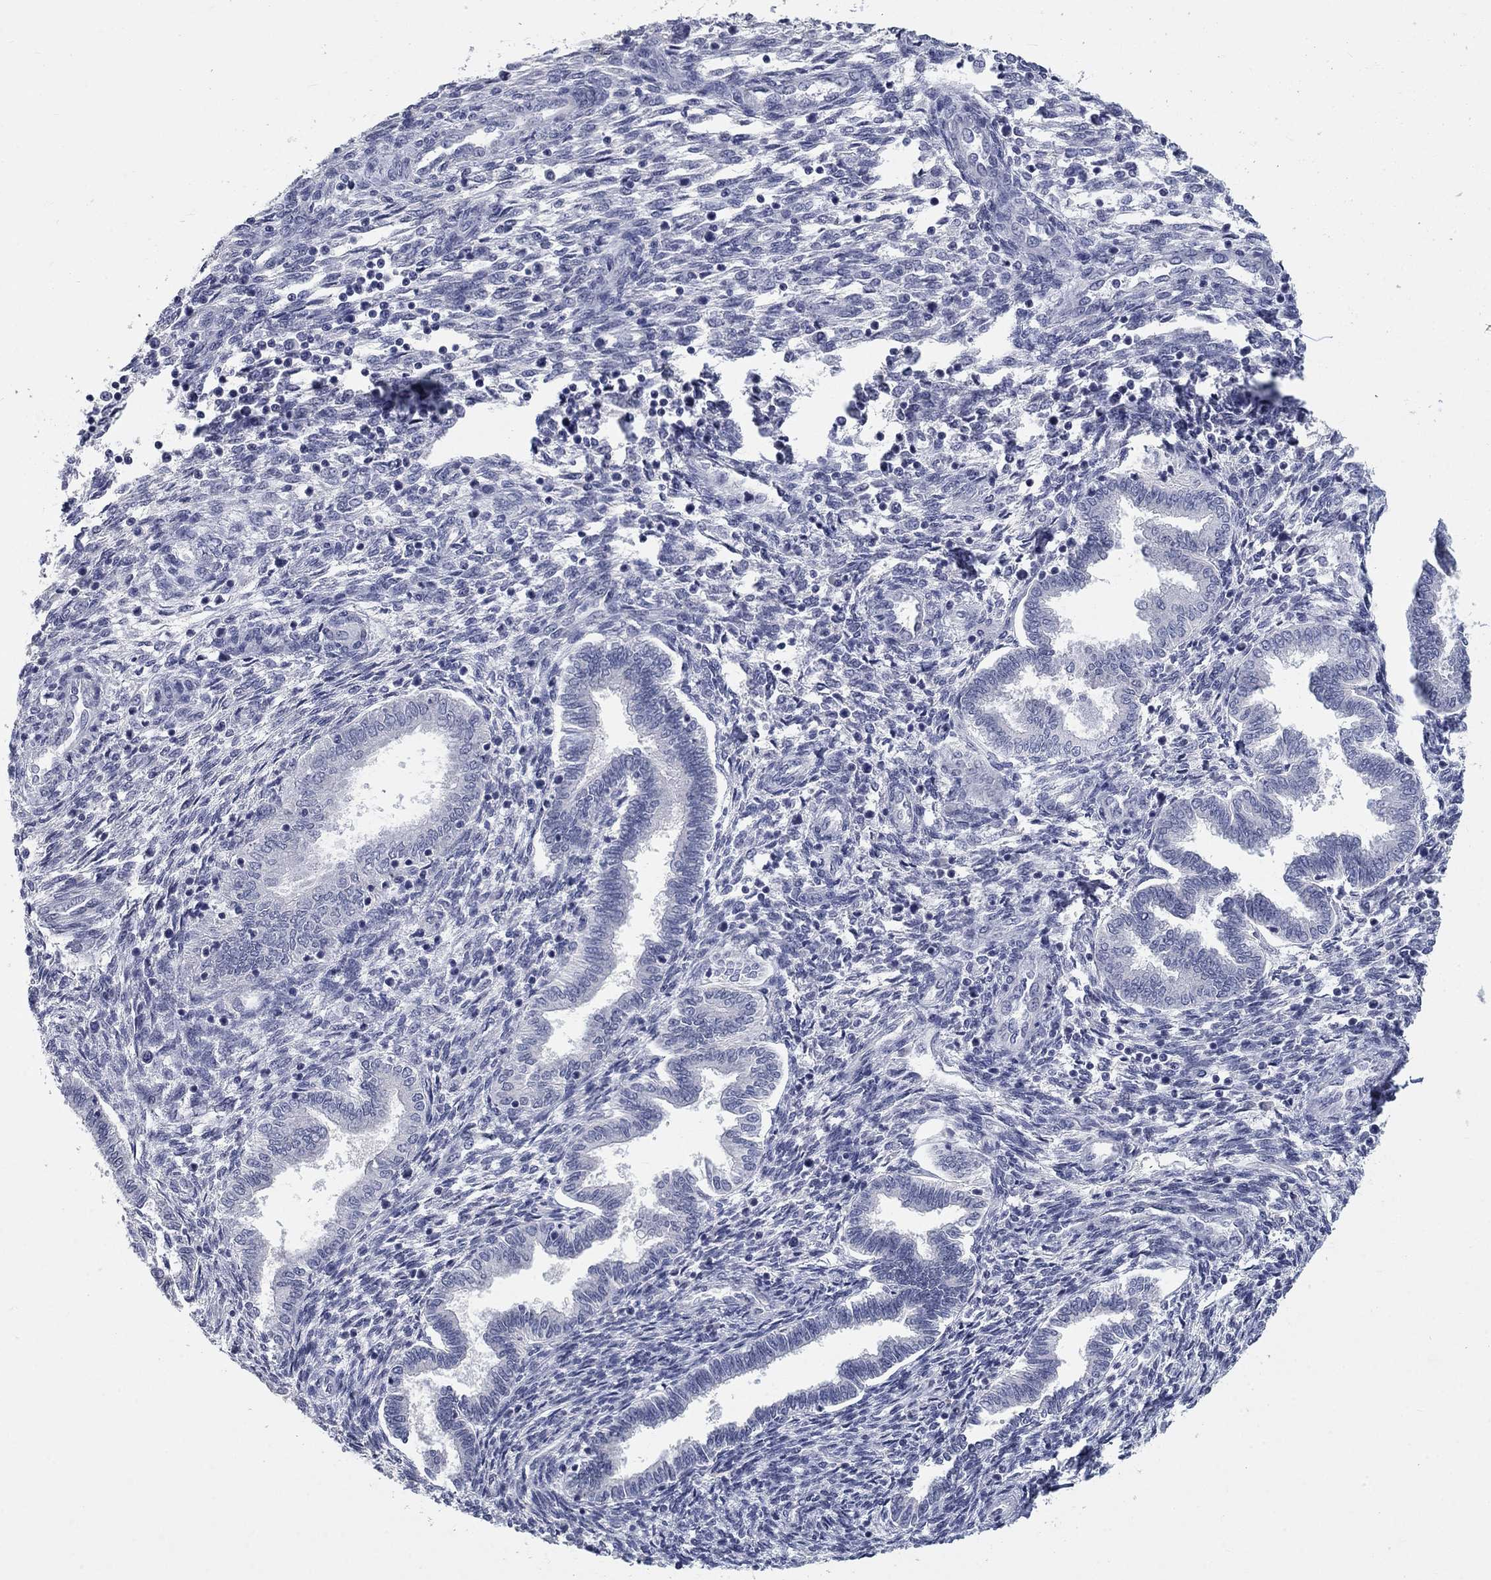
{"staining": {"intensity": "negative", "quantity": "none", "location": "none"}, "tissue": "endometrium", "cell_type": "Cells in endometrial stroma", "image_type": "normal", "snomed": [{"axis": "morphology", "description": "Normal tissue, NOS"}, {"axis": "topography", "description": "Endometrium"}], "caption": "This is an immunohistochemistry image of benign endometrium. There is no positivity in cells in endometrial stroma.", "gene": "ELAVL4", "patient": {"sex": "female", "age": 42}}